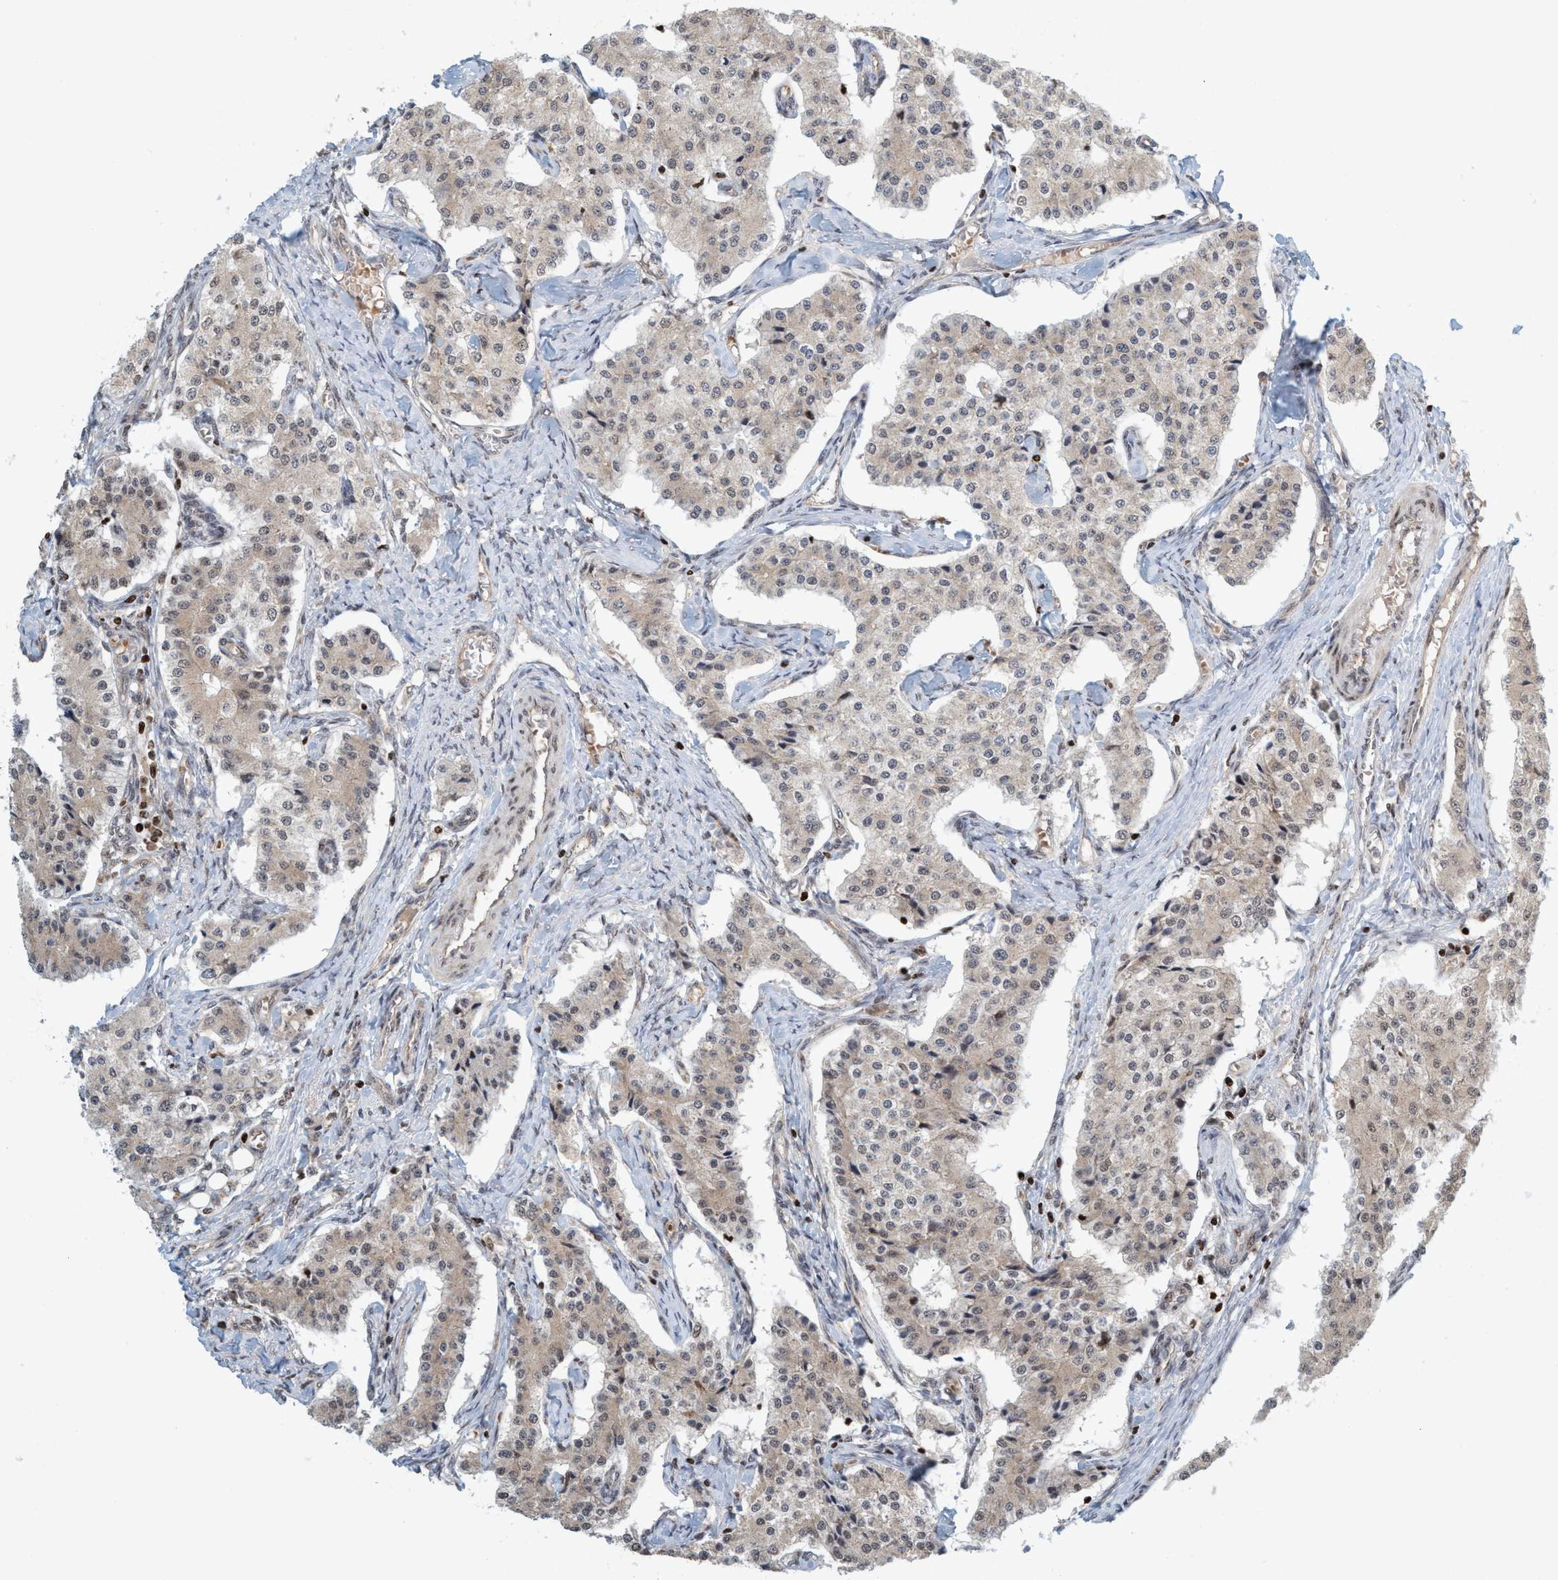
{"staining": {"intensity": "weak", "quantity": "25%-75%", "location": "cytoplasmic/membranous,nuclear"}, "tissue": "carcinoid", "cell_type": "Tumor cells", "image_type": "cancer", "snomed": [{"axis": "morphology", "description": "Carcinoid, malignant, NOS"}, {"axis": "topography", "description": "Colon"}], "caption": "A micrograph showing weak cytoplasmic/membranous and nuclear positivity in about 25%-75% of tumor cells in malignant carcinoid, as visualized by brown immunohistochemical staining.", "gene": "SMCR8", "patient": {"sex": "female", "age": 52}}